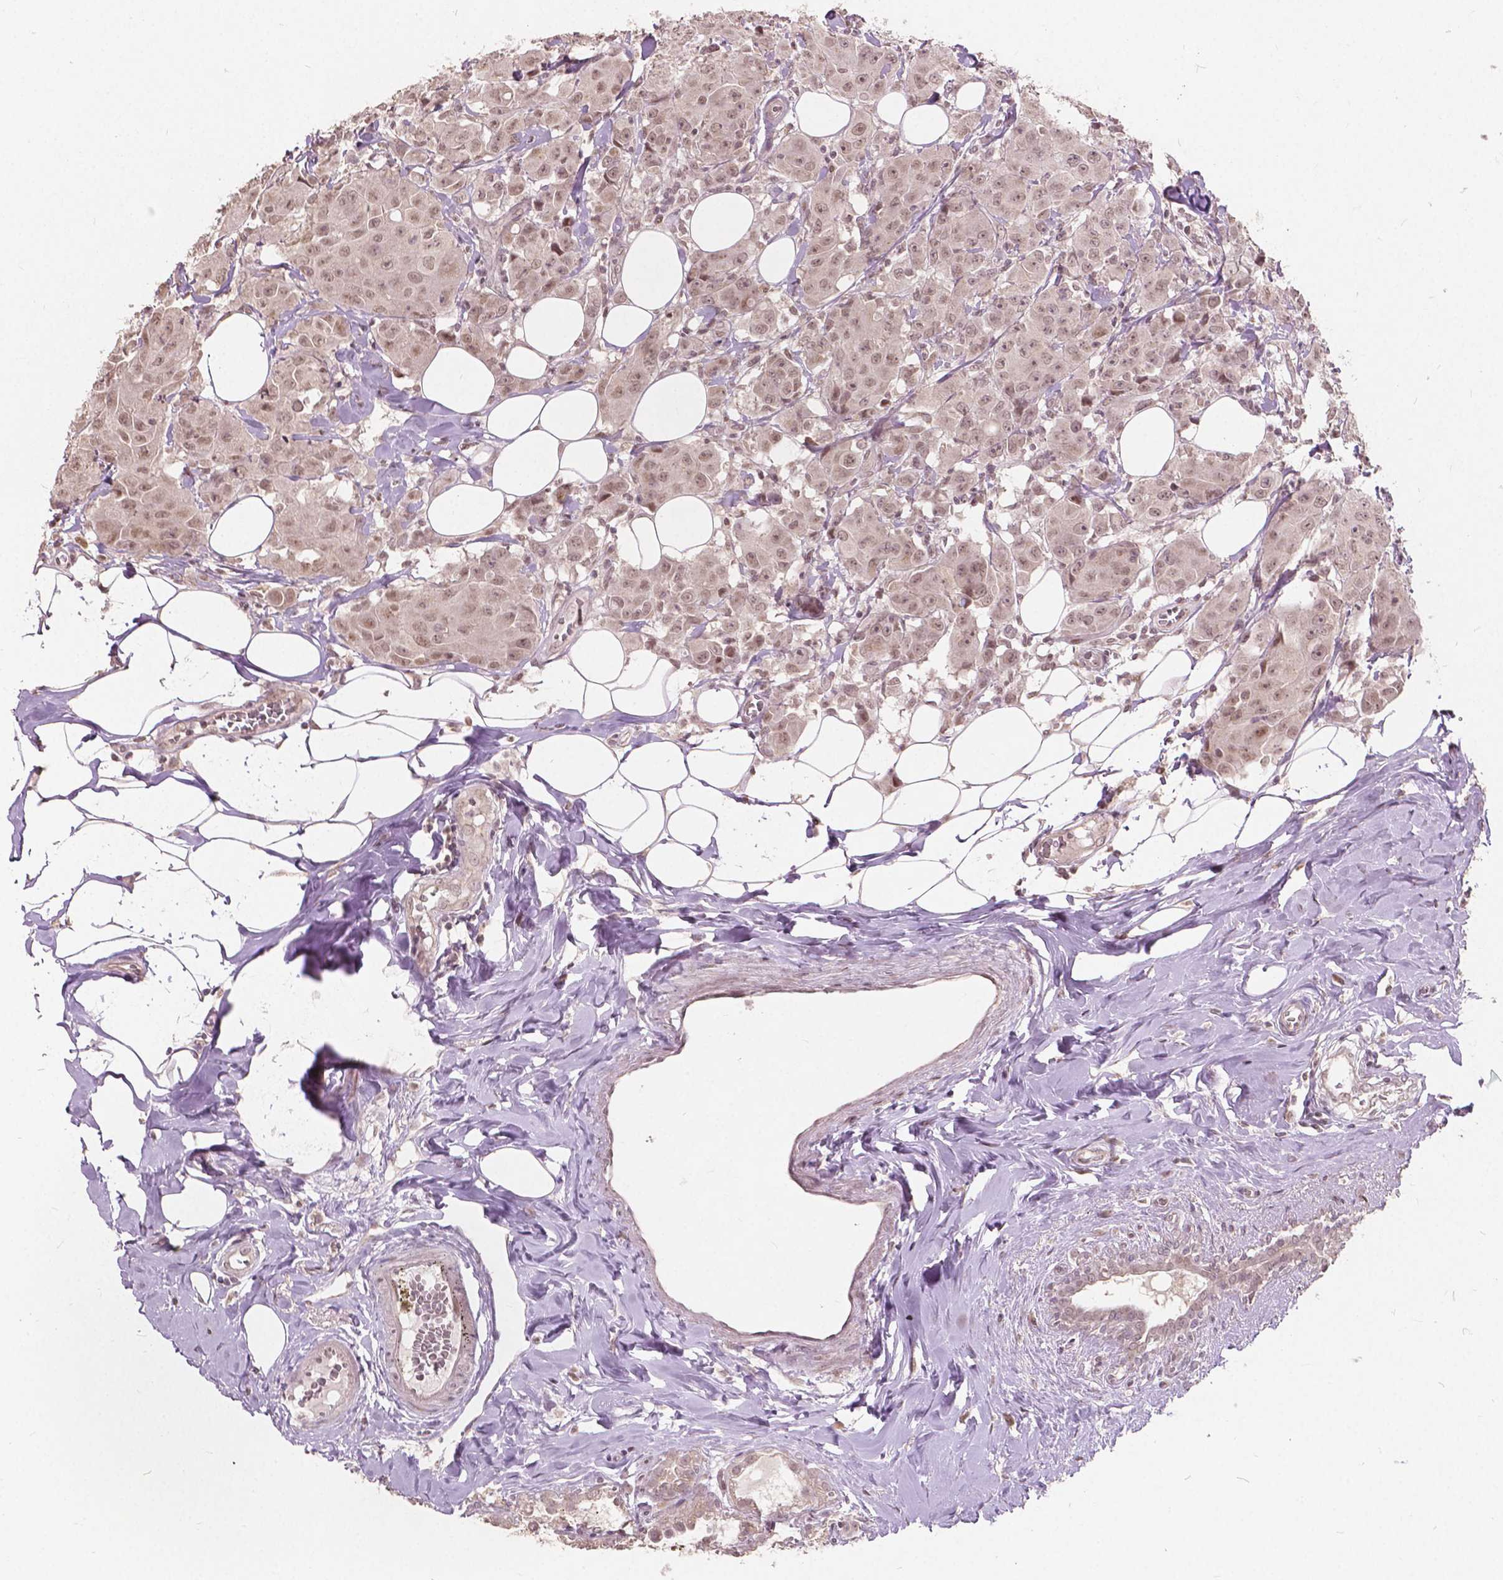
{"staining": {"intensity": "moderate", "quantity": ">75%", "location": "nuclear"}, "tissue": "breast cancer", "cell_type": "Tumor cells", "image_type": "cancer", "snomed": [{"axis": "morphology", "description": "Normal tissue, NOS"}, {"axis": "morphology", "description": "Duct carcinoma"}, {"axis": "topography", "description": "Breast"}], "caption": "Breast cancer stained for a protein (brown) exhibits moderate nuclear positive positivity in about >75% of tumor cells.", "gene": "HOXA10", "patient": {"sex": "female", "age": 43}}